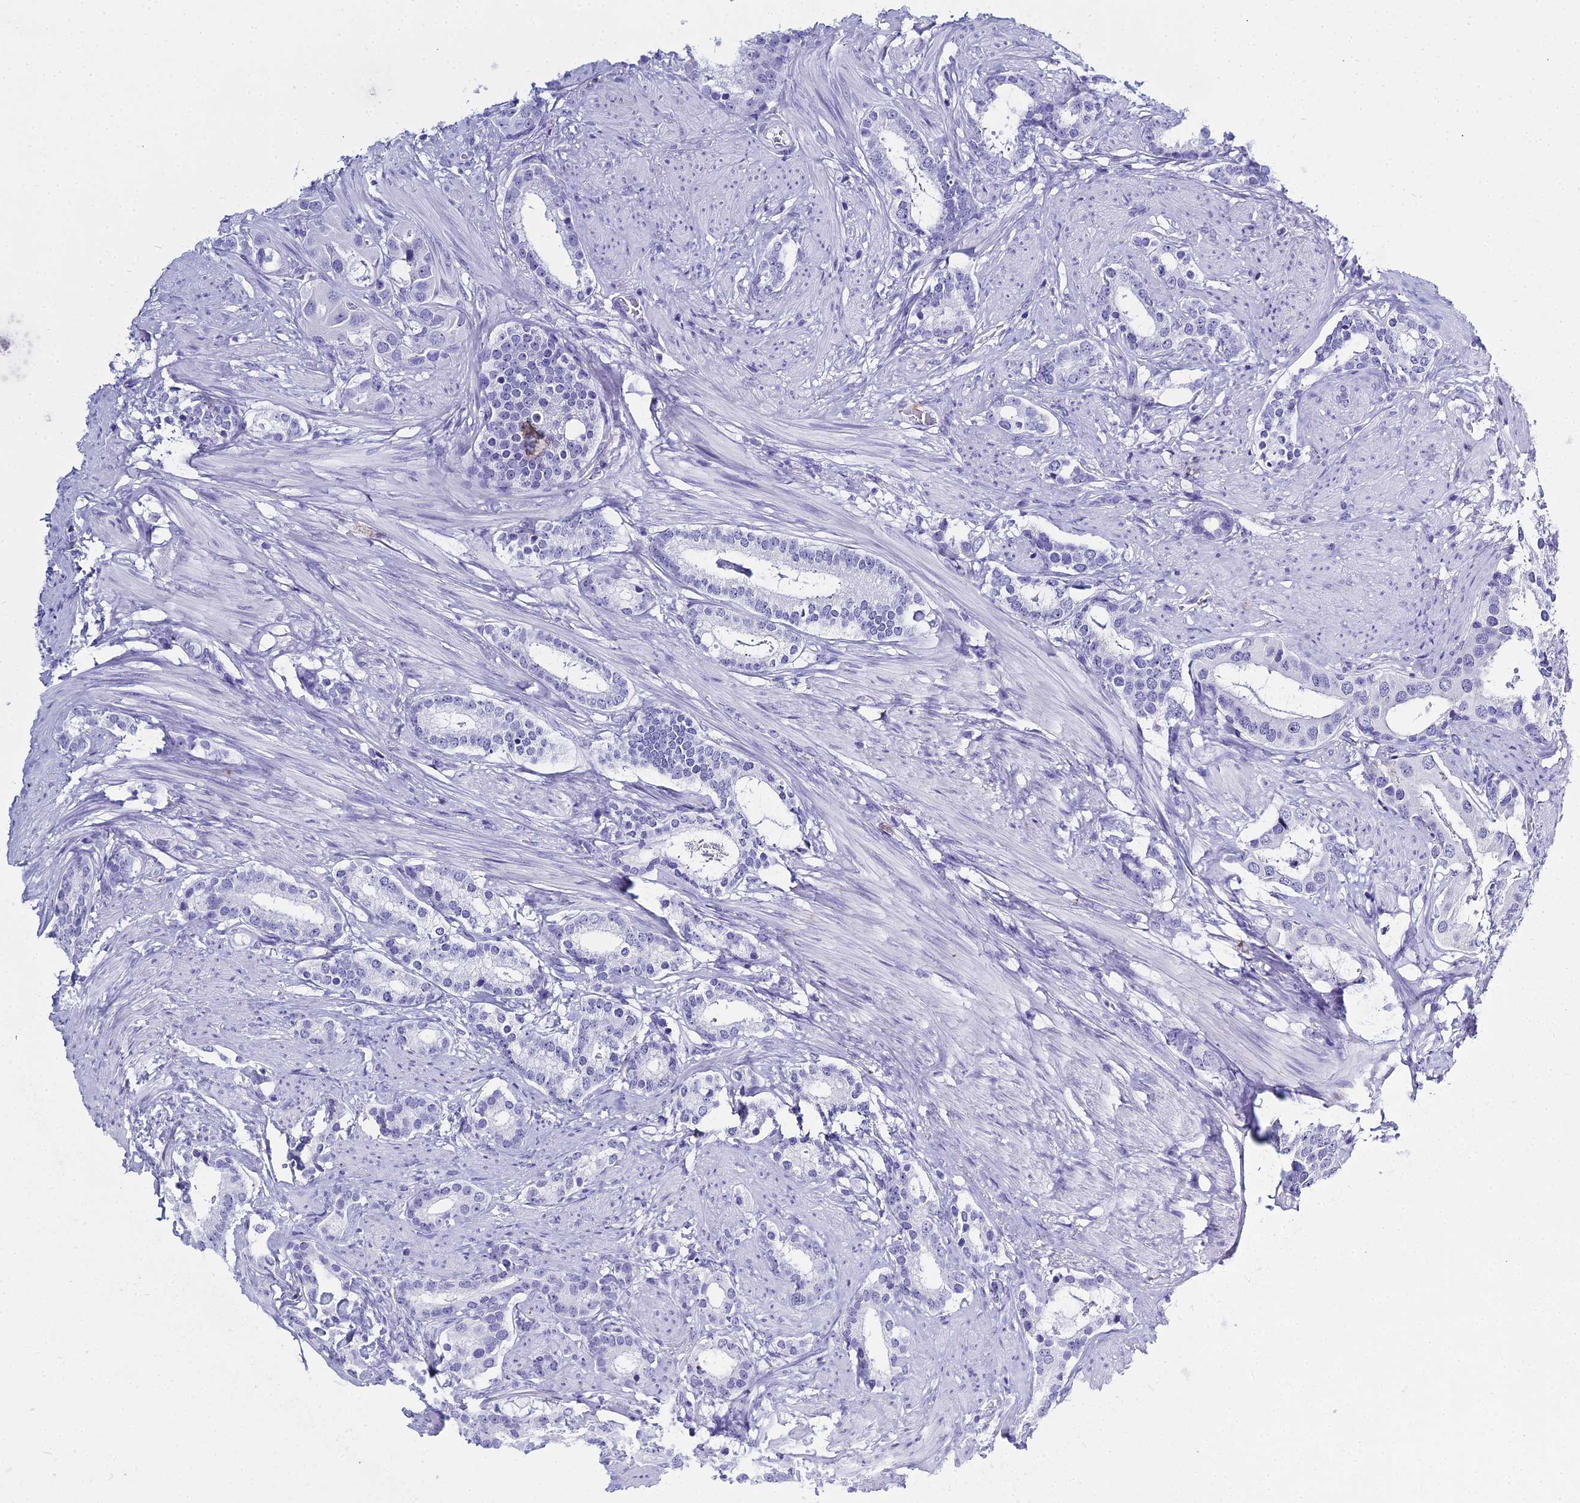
{"staining": {"intensity": "negative", "quantity": "none", "location": "none"}, "tissue": "prostate cancer", "cell_type": "Tumor cells", "image_type": "cancer", "snomed": [{"axis": "morphology", "description": "Adenocarcinoma, Low grade"}, {"axis": "topography", "description": "Prostate"}], "caption": "Tumor cells show no significant expression in prostate cancer. Brightfield microscopy of immunohistochemistry (IHC) stained with DAB (3,3'-diaminobenzidine) (brown) and hematoxylin (blue), captured at high magnification.", "gene": "HMGB4", "patient": {"sex": "male", "age": 71}}